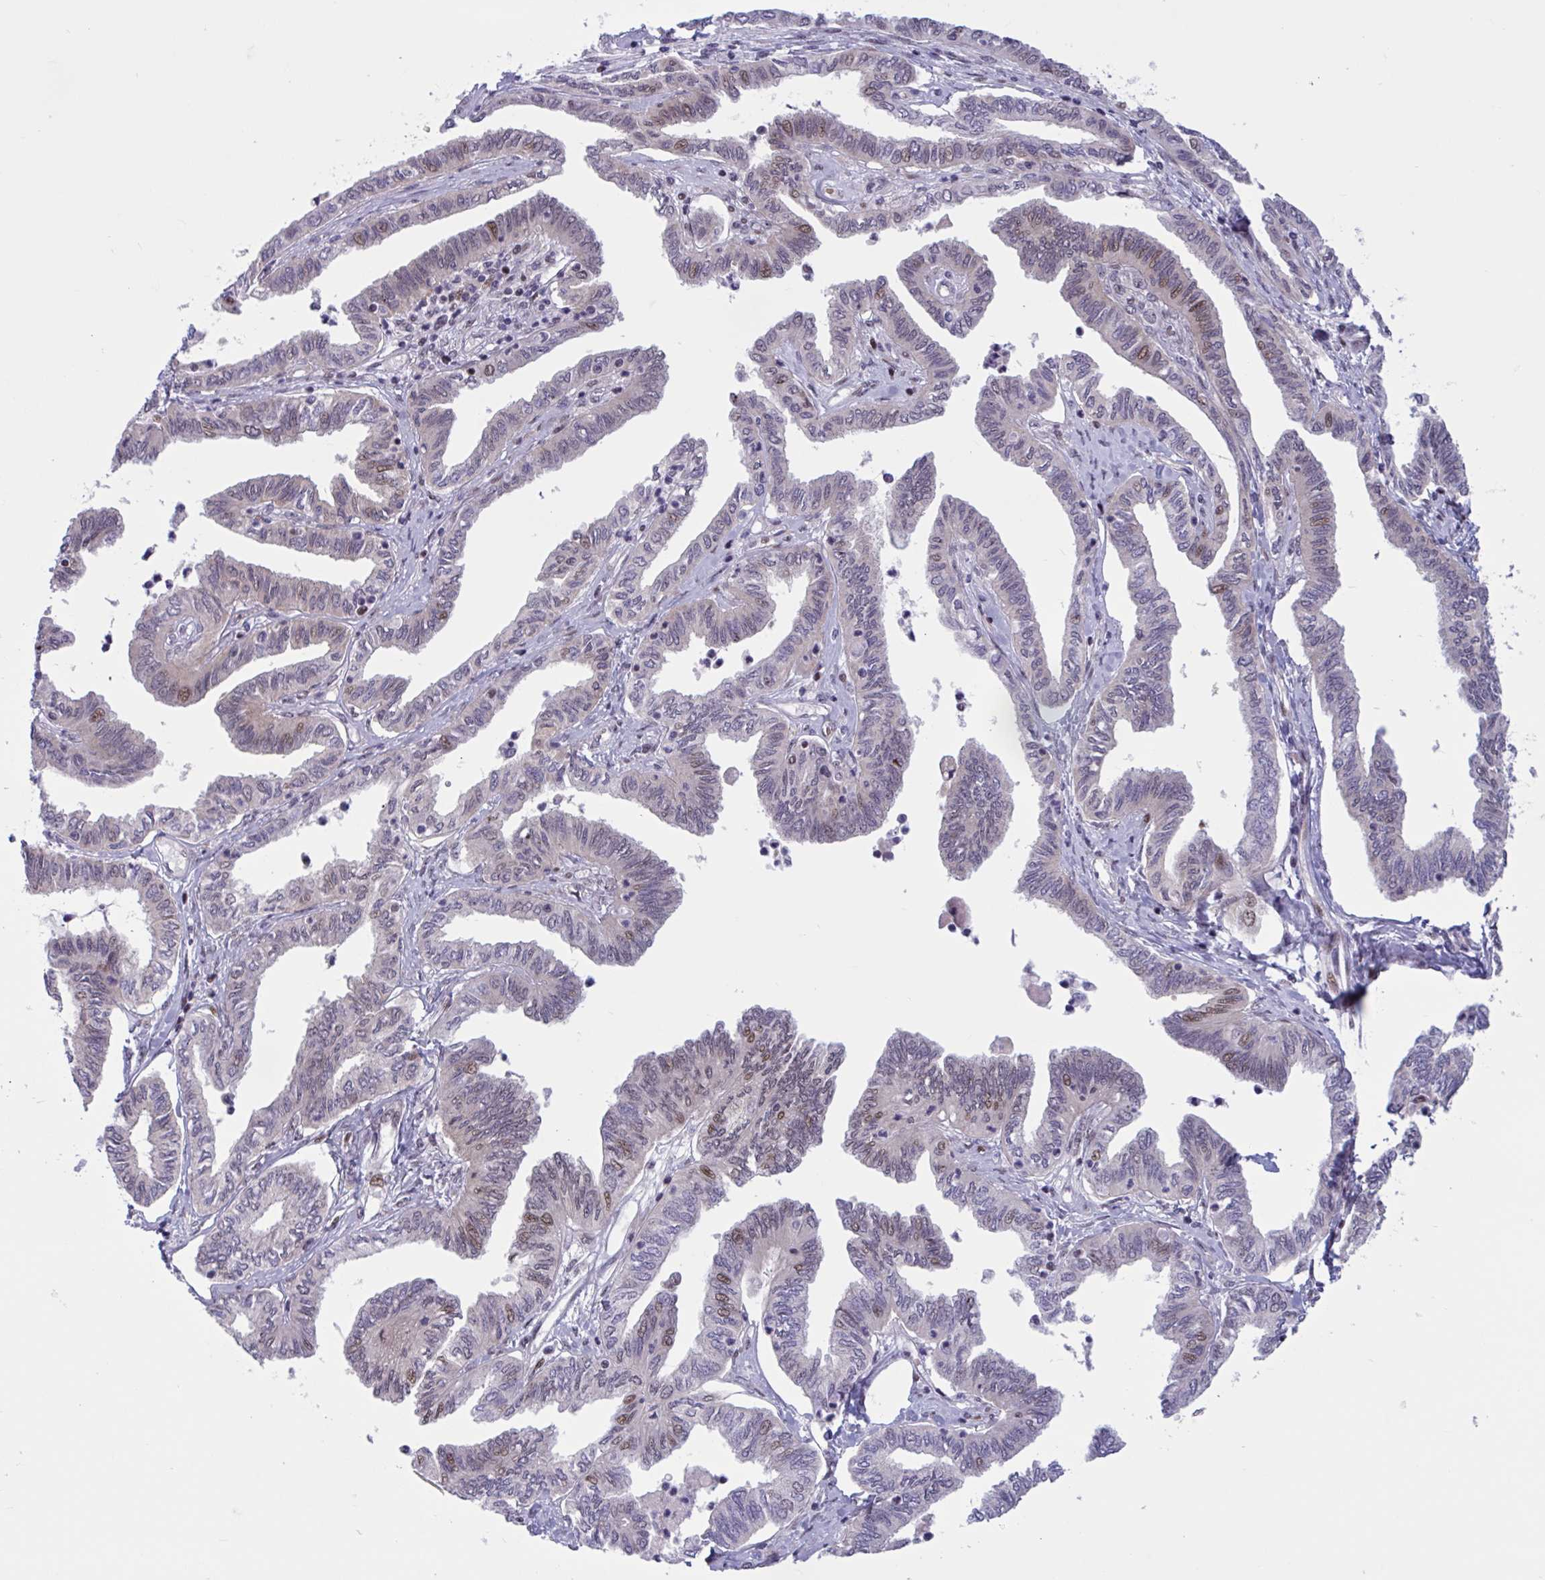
{"staining": {"intensity": "moderate", "quantity": "<25%", "location": "nuclear"}, "tissue": "ovarian cancer", "cell_type": "Tumor cells", "image_type": "cancer", "snomed": [{"axis": "morphology", "description": "Carcinoma, endometroid"}, {"axis": "topography", "description": "Ovary"}], "caption": "Immunohistochemical staining of ovarian cancer (endometroid carcinoma) shows moderate nuclear protein expression in approximately <25% of tumor cells.", "gene": "RBL1", "patient": {"sex": "female", "age": 70}}